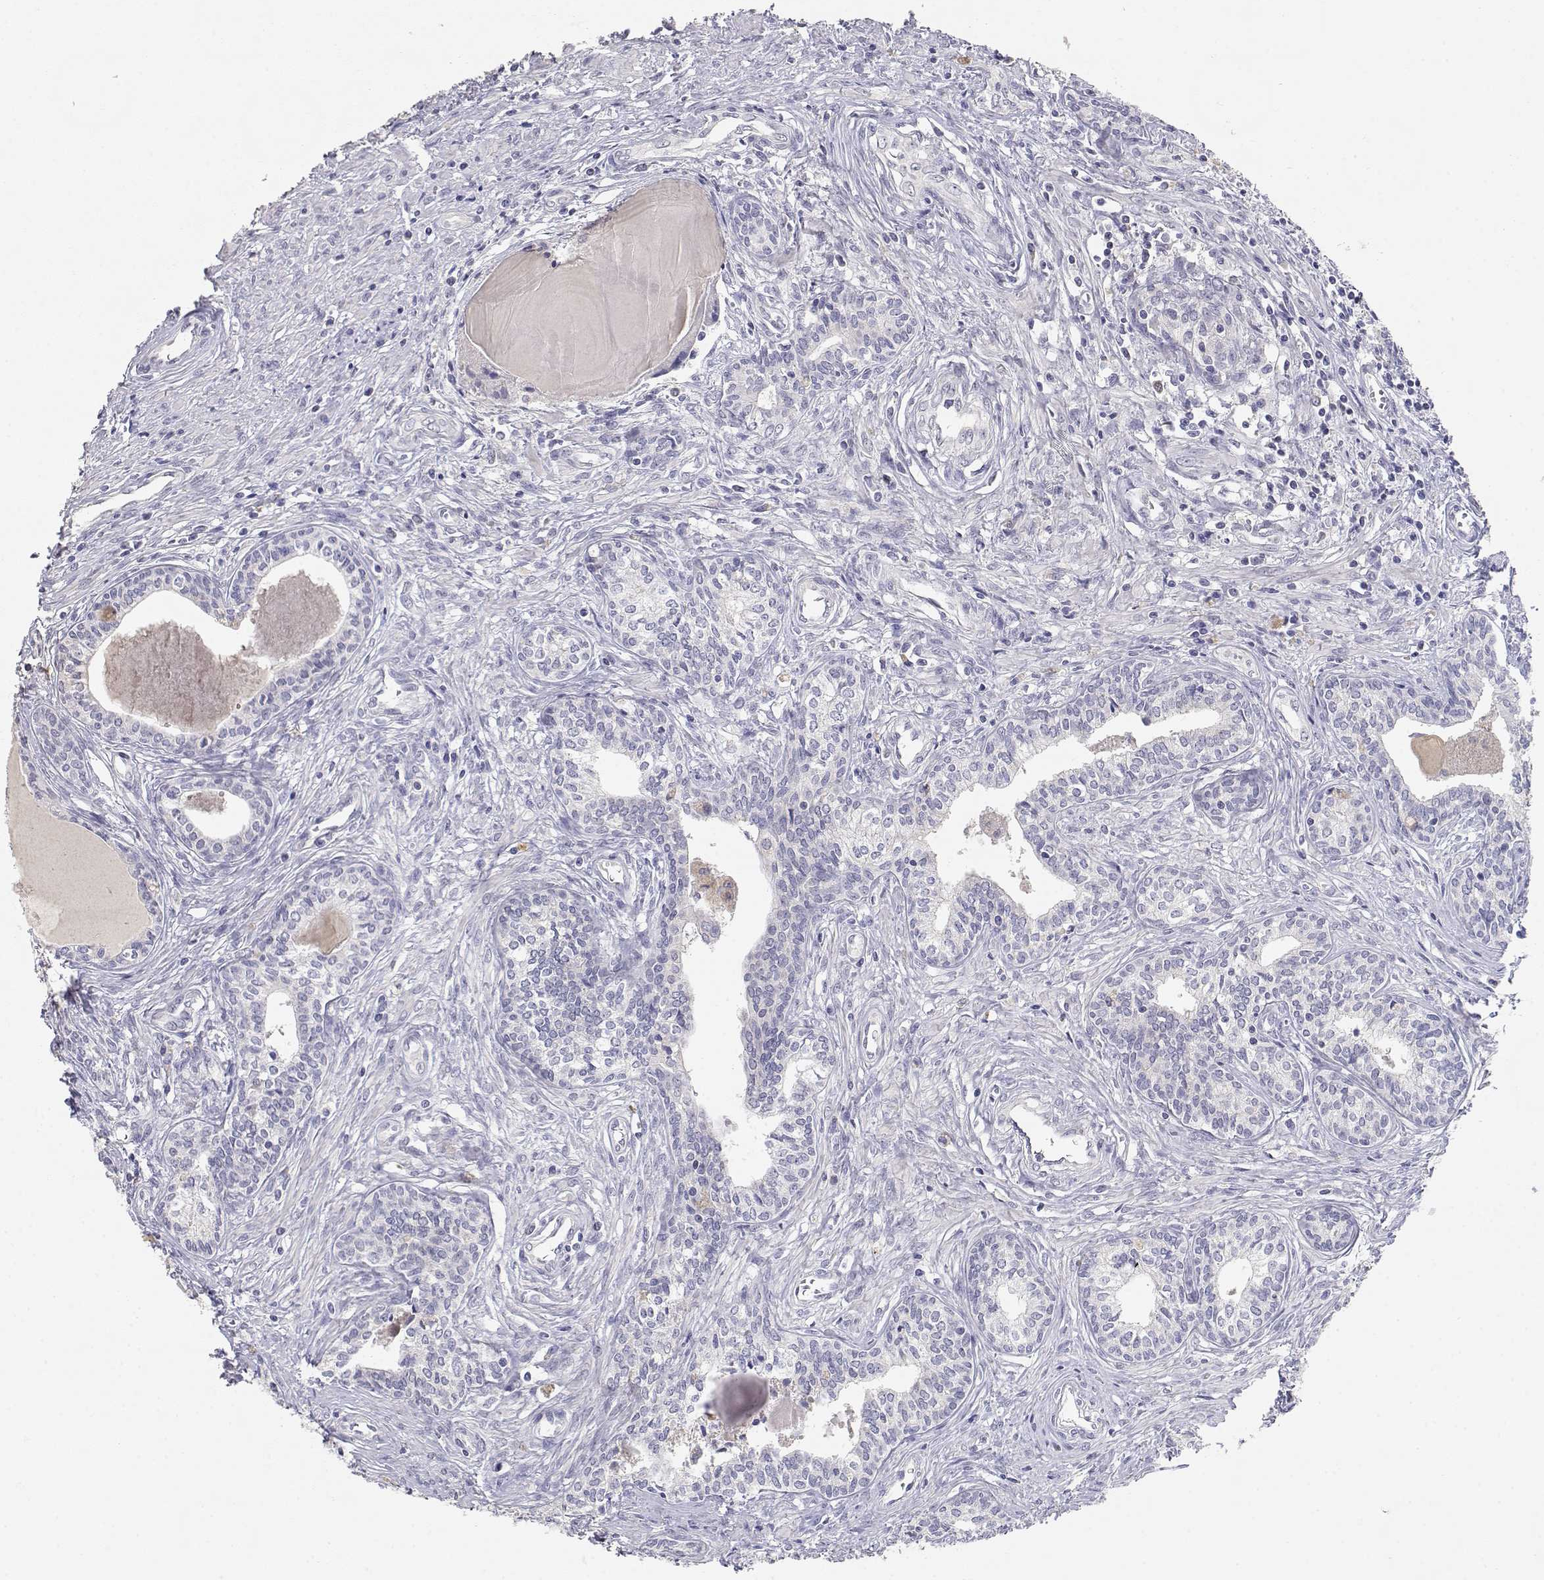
{"staining": {"intensity": "negative", "quantity": "none", "location": "none"}, "tissue": "prostate", "cell_type": "Glandular cells", "image_type": "normal", "snomed": [{"axis": "morphology", "description": "Normal tissue, NOS"}, {"axis": "topography", "description": "Prostate"}], "caption": "High magnification brightfield microscopy of benign prostate stained with DAB (3,3'-diaminobenzidine) (brown) and counterstained with hematoxylin (blue): glandular cells show no significant positivity.", "gene": "ADA", "patient": {"sex": "male", "age": 60}}